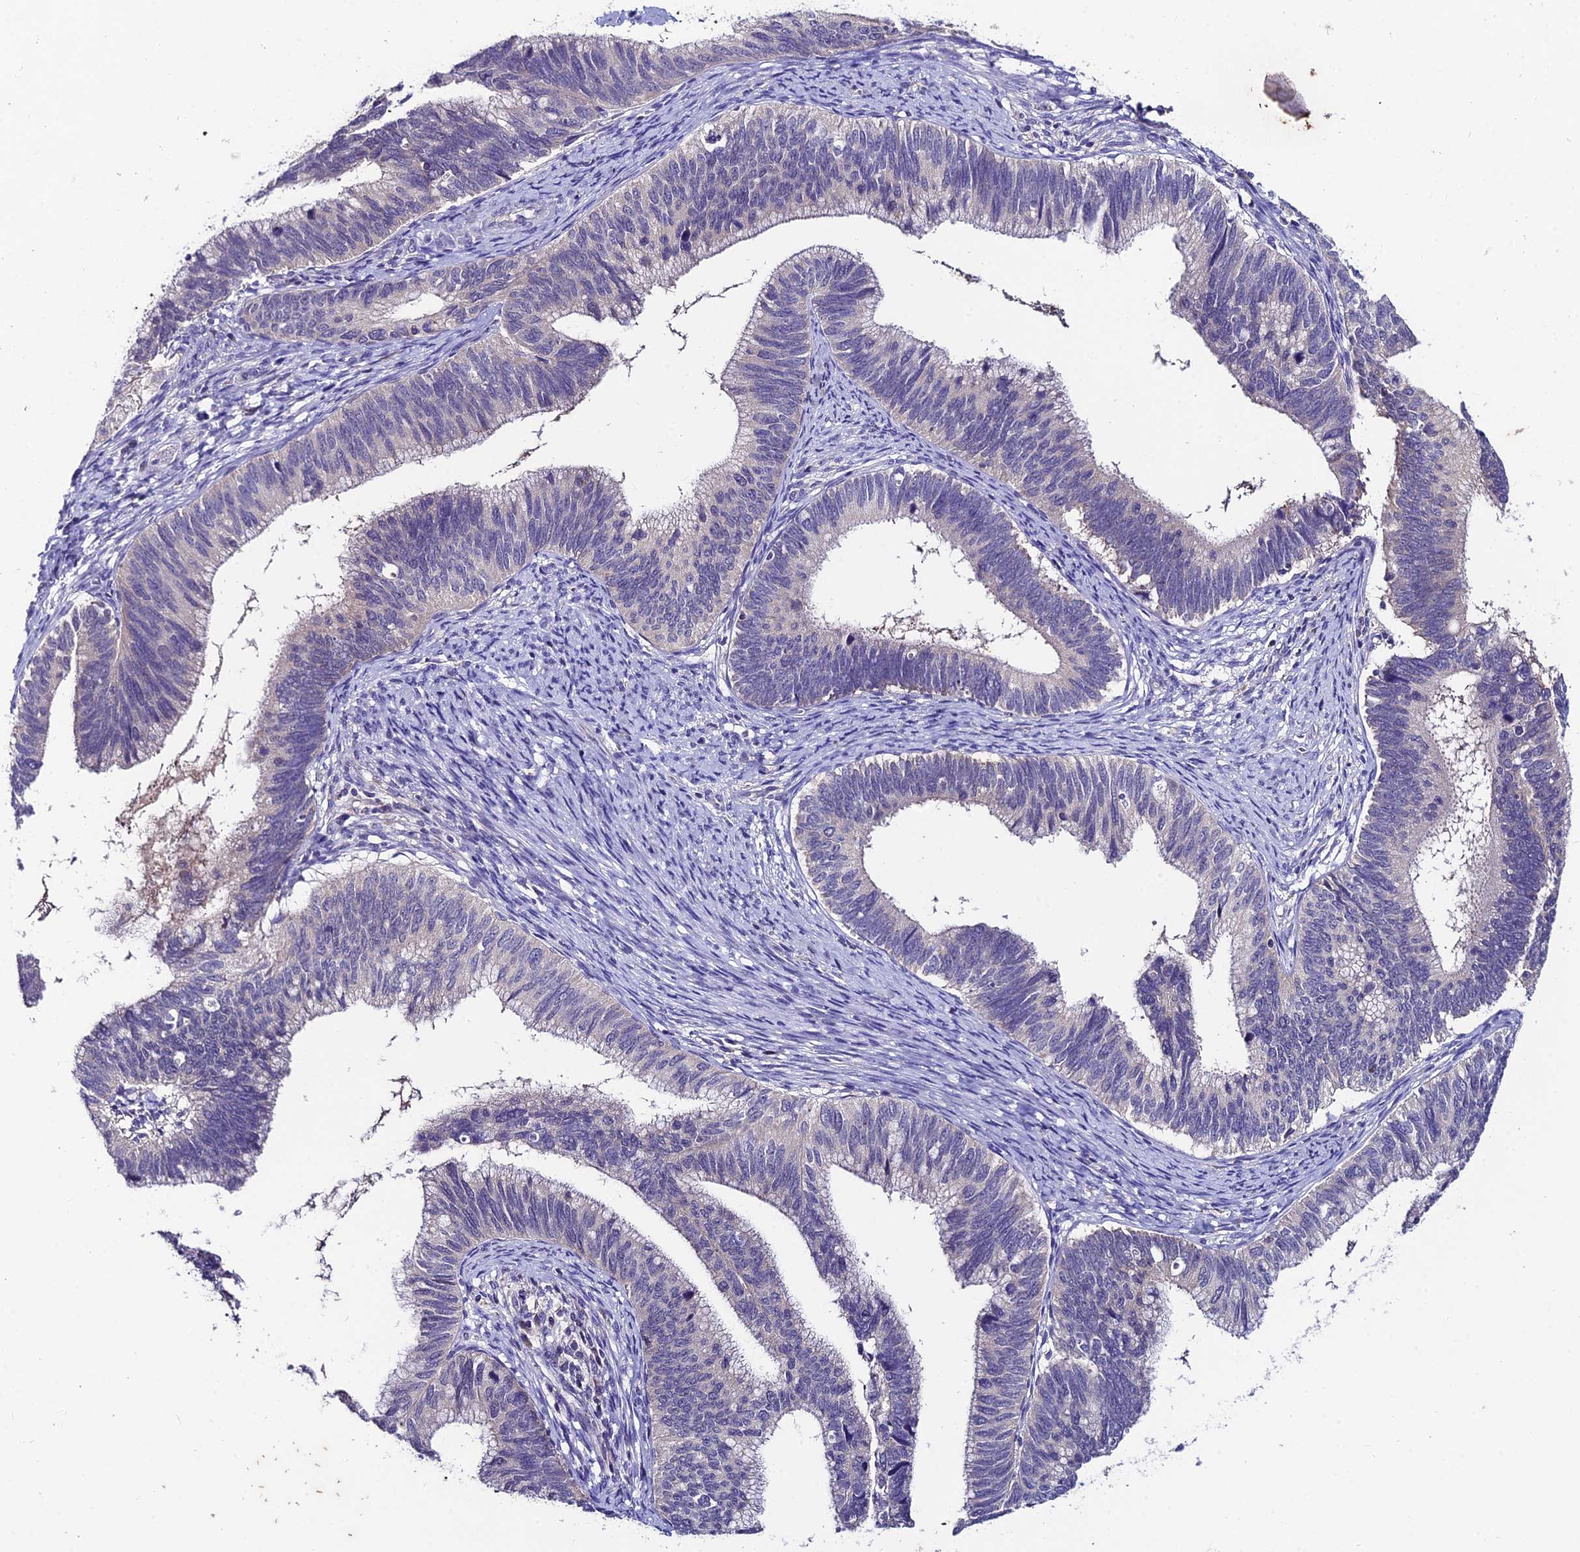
{"staining": {"intensity": "negative", "quantity": "none", "location": "none"}, "tissue": "cervical cancer", "cell_type": "Tumor cells", "image_type": "cancer", "snomed": [{"axis": "morphology", "description": "Adenocarcinoma, NOS"}, {"axis": "topography", "description": "Cervix"}], "caption": "Tumor cells are negative for brown protein staining in cervical cancer (adenocarcinoma).", "gene": "LGALS7", "patient": {"sex": "female", "age": 42}}